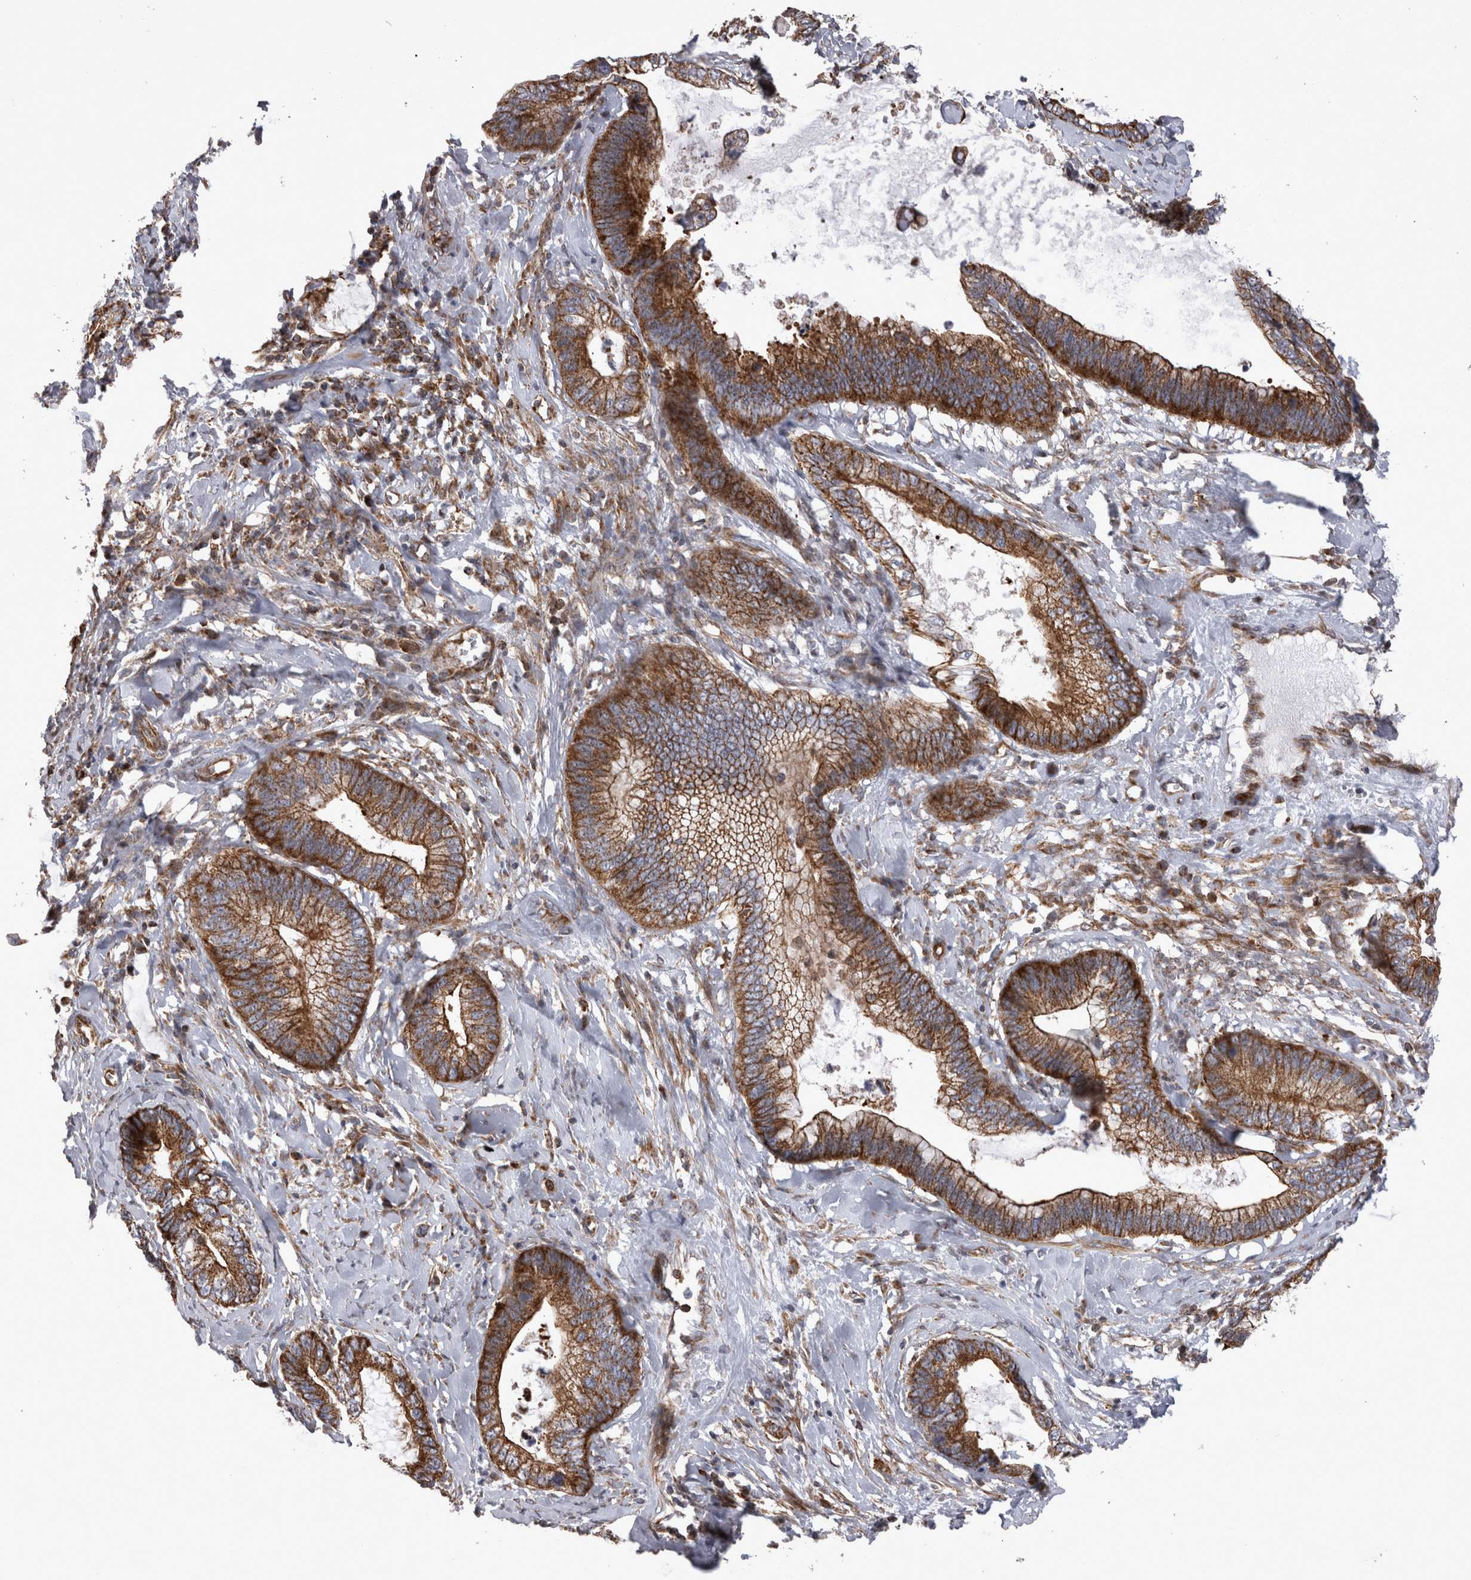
{"staining": {"intensity": "strong", "quantity": ">75%", "location": "cytoplasmic/membranous"}, "tissue": "cervical cancer", "cell_type": "Tumor cells", "image_type": "cancer", "snomed": [{"axis": "morphology", "description": "Adenocarcinoma, NOS"}, {"axis": "topography", "description": "Cervix"}], "caption": "Immunohistochemical staining of cervical cancer exhibits strong cytoplasmic/membranous protein expression in about >75% of tumor cells.", "gene": "TSPOAP1", "patient": {"sex": "female", "age": 44}}